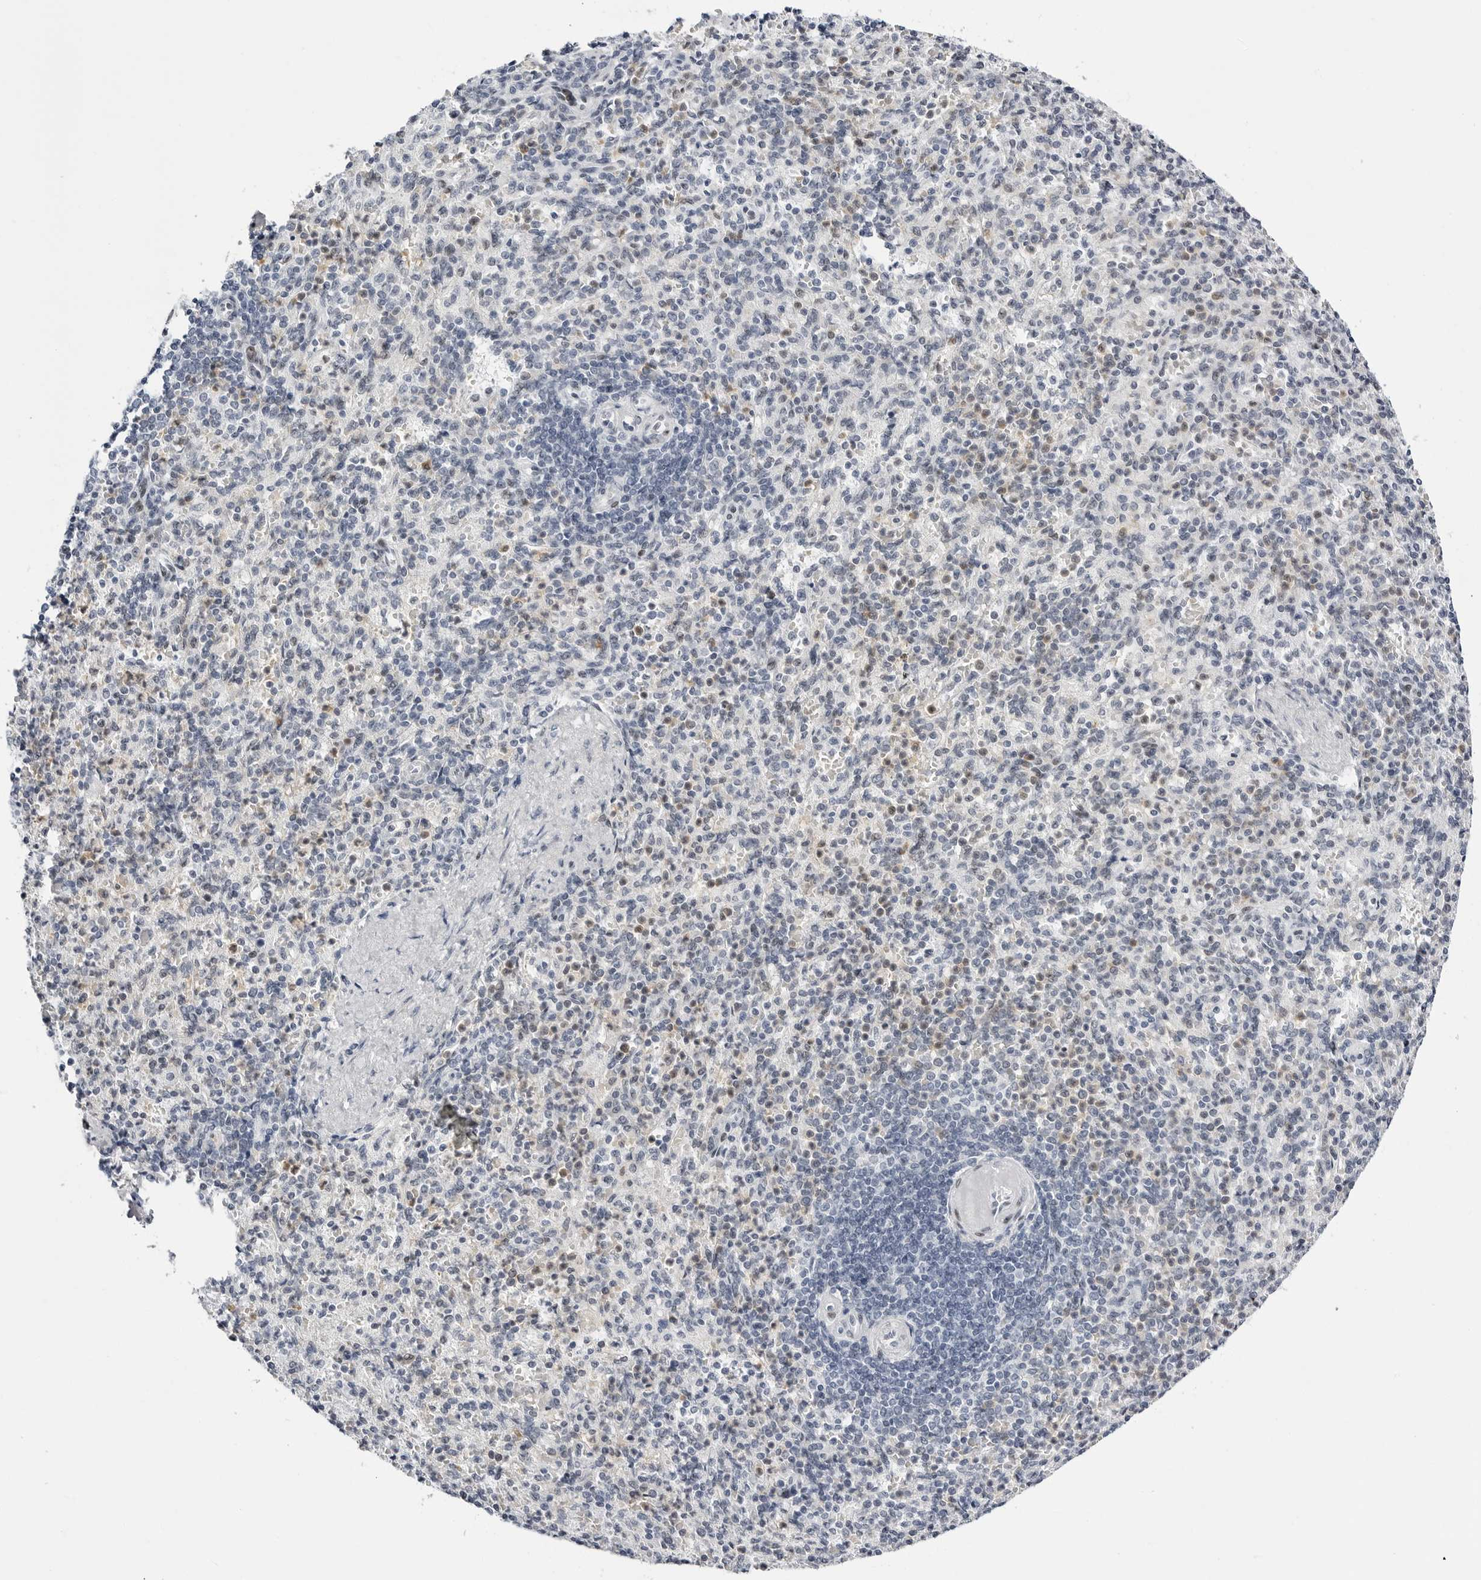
{"staining": {"intensity": "weak", "quantity": "<25%", "location": "nuclear"}, "tissue": "spleen", "cell_type": "Cells in red pulp", "image_type": "normal", "snomed": [{"axis": "morphology", "description": "Normal tissue, NOS"}, {"axis": "topography", "description": "Spleen"}], "caption": "DAB (3,3'-diaminobenzidine) immunohistochemical staining of unremarkable spleen demonstrates no significant staining in cells in red pulp. Nuclei are stained in blue.", "gene": "VEZF1", "patient": {"sex": "female", "age": 74}}